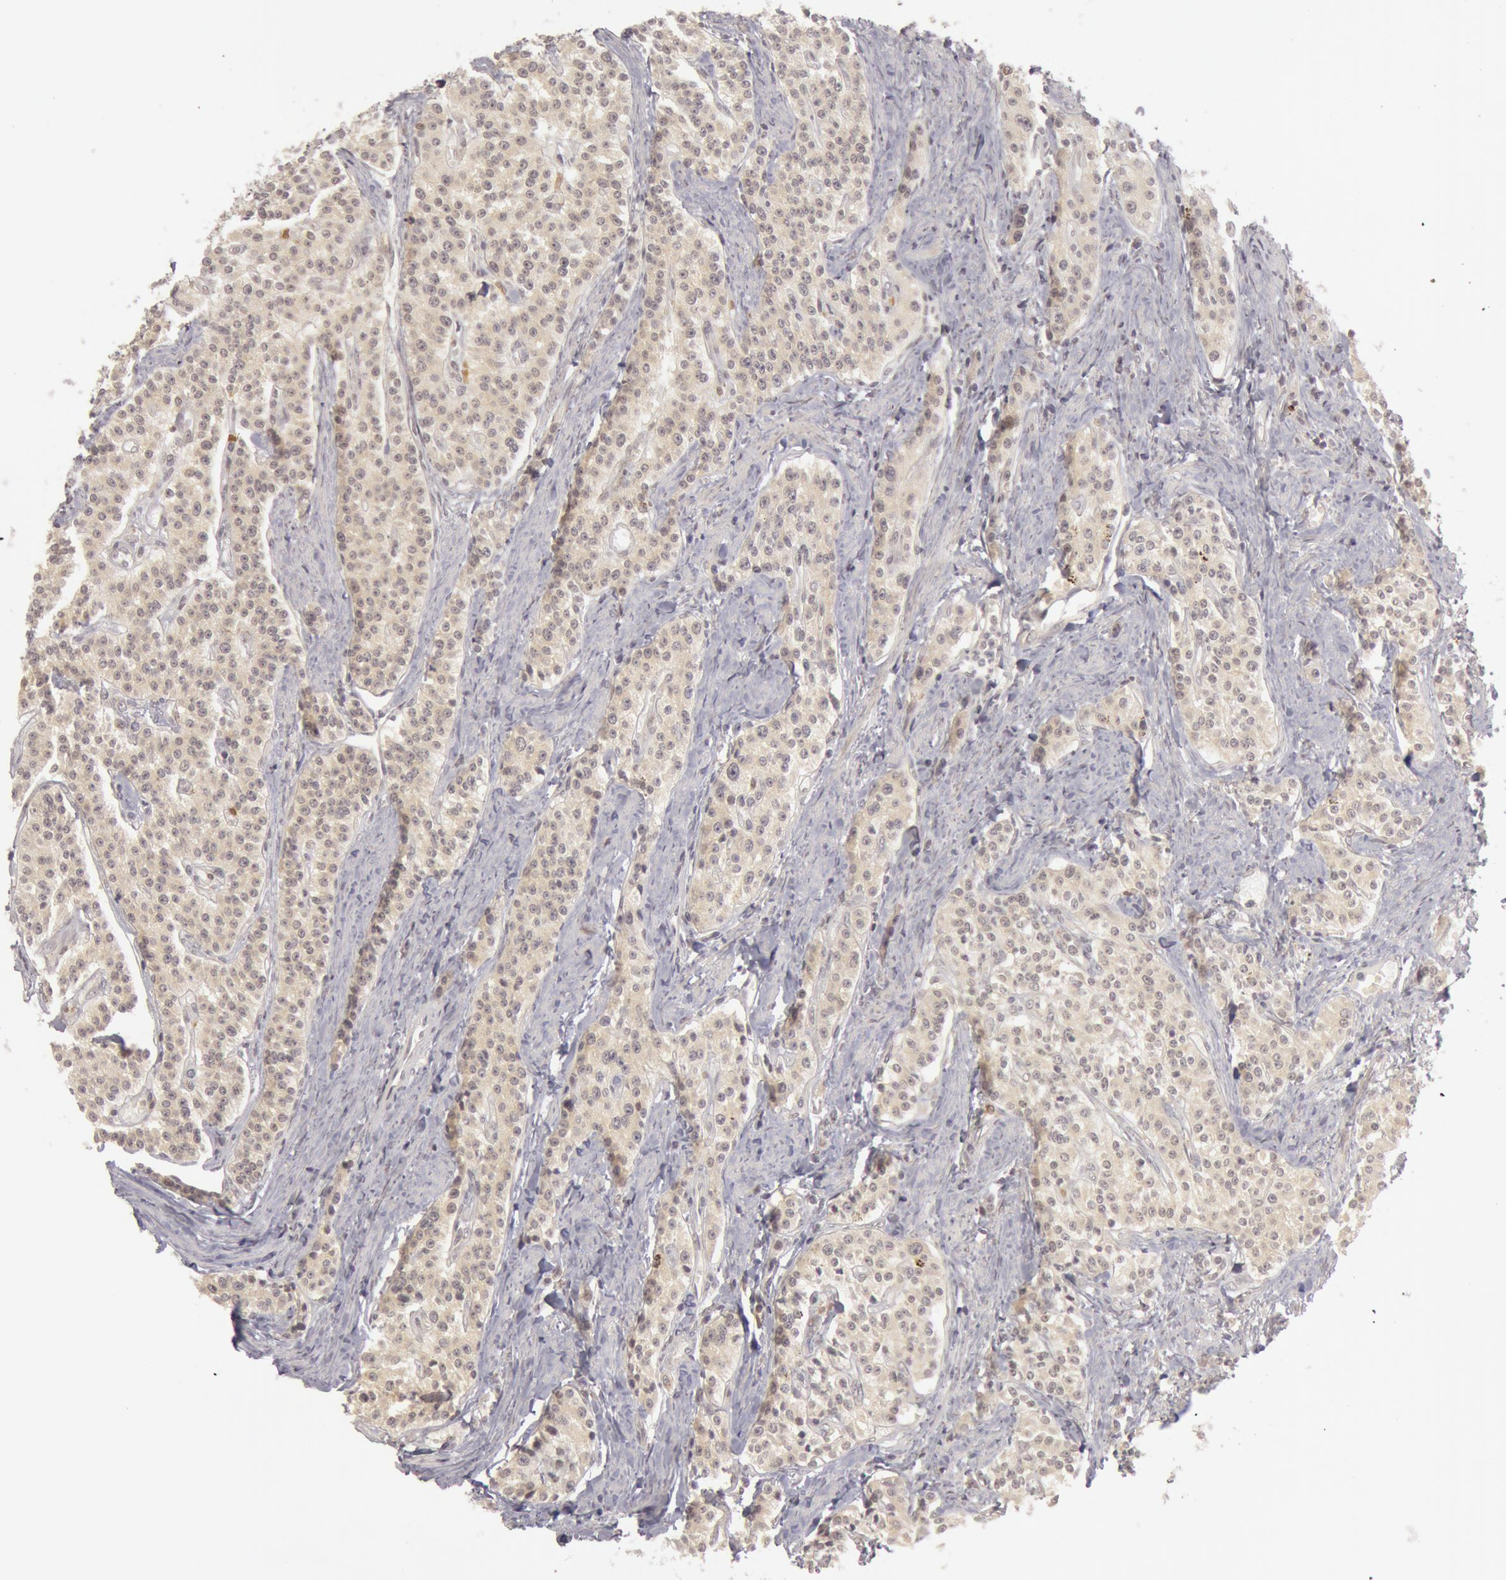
{"staining": {"intensity": "negative", "quantity": "none", "location": "none"}, "tissue": "carcinoid", "cell_type": "Tumor cells", "image_type": "cancer", "snomed": [{"axis": "morphology", "description": "Carcinoid, malignant, NOS"}, {"axis": "topography", "description": "Stomach"}], "caption": "This is an IHC photomicrograph of carcinoid. There is no staining in tumor cells.", "gene": "OASL", "patient": {"sex": "female", "age": 76}}